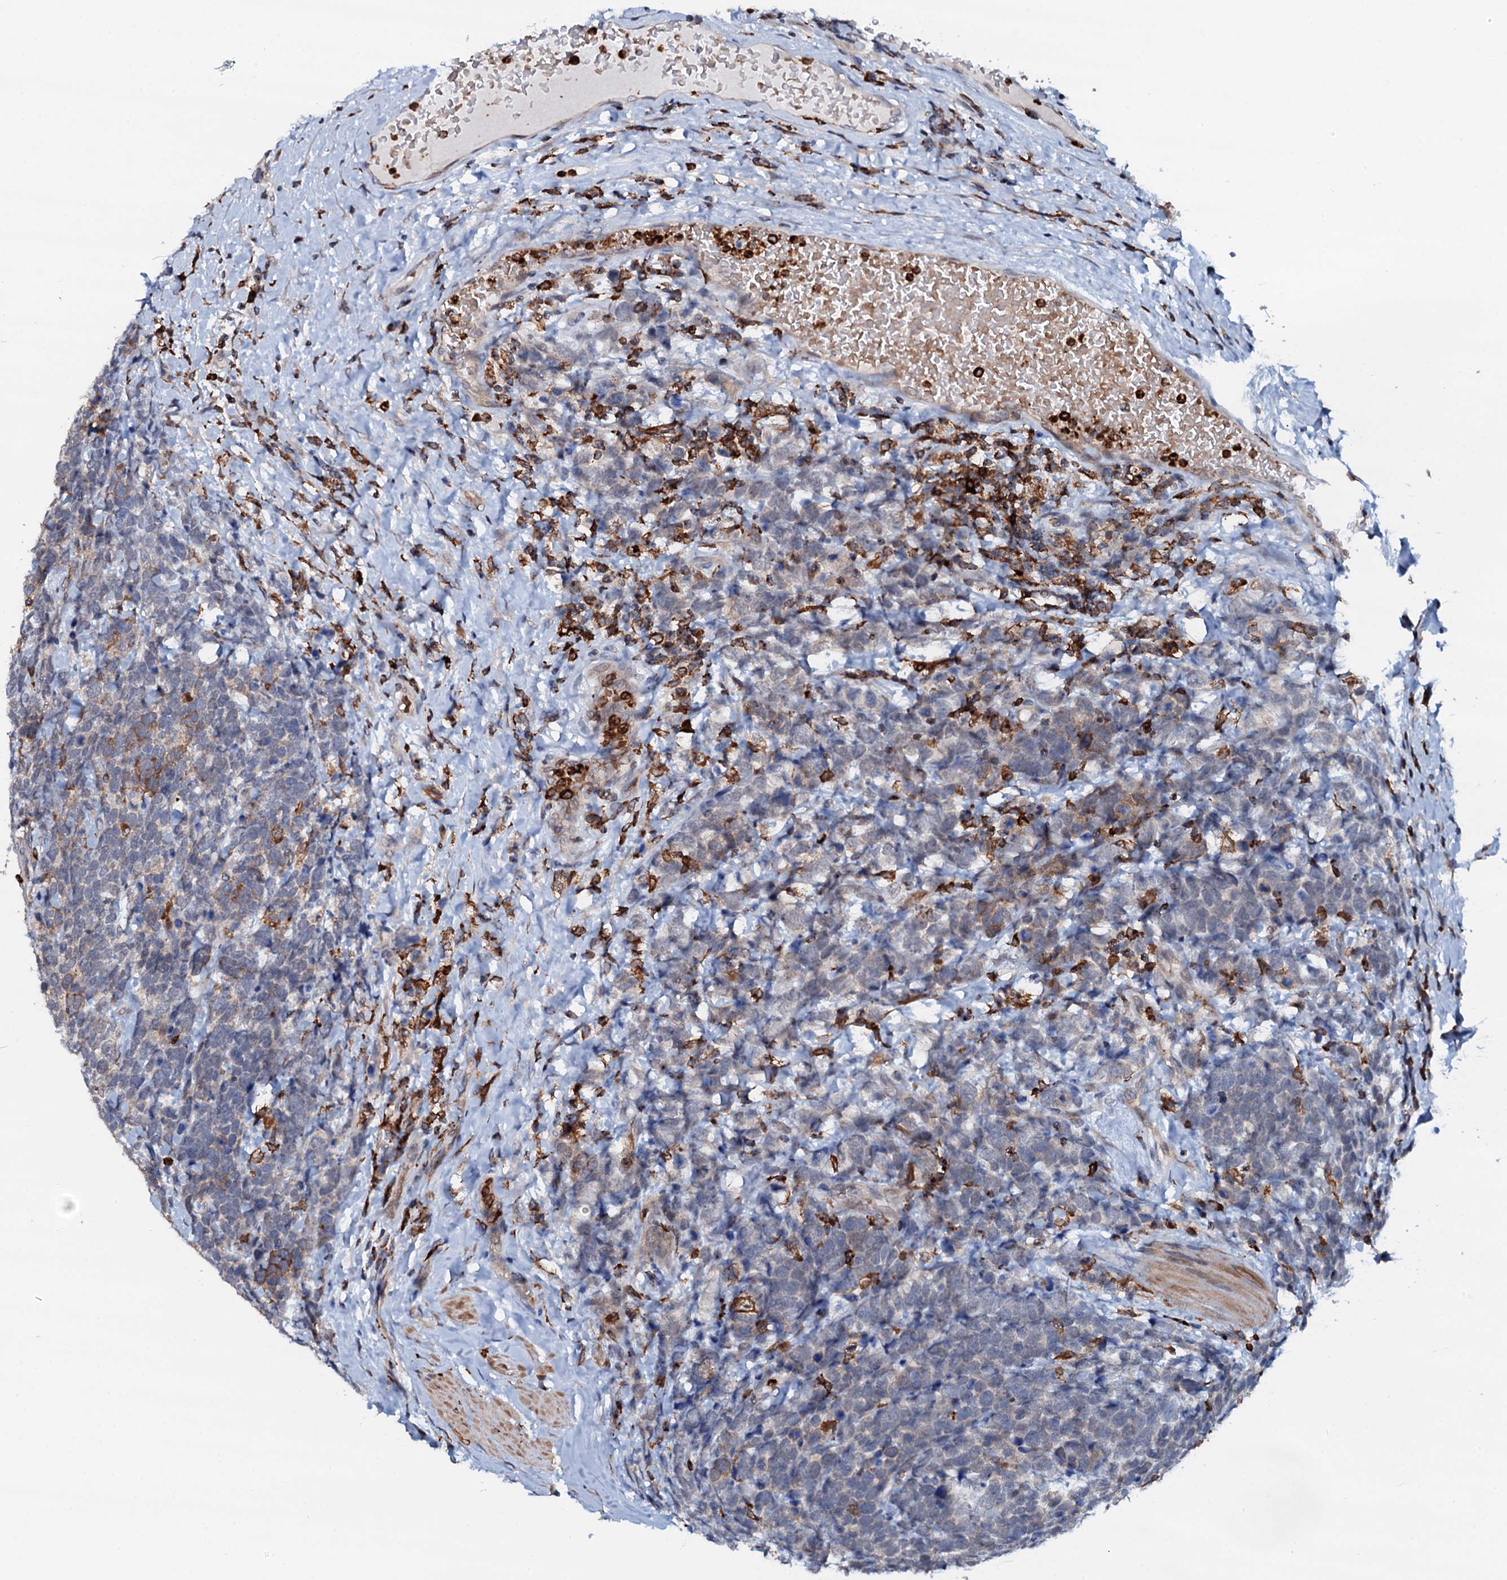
{"staining": {"intensity": "moderate", "quantity": "<25%", "location": "cytoplasmic/membranous"}, "tissue": "urothelial cancer", "cell_type": "Tumor cells", "image_type": "cancer", "snomed": [{"axis": "morphology", "description": "Urothelial carcinoma, High grade"}, {"axis": "topography", "description": "Urinary bladder"}], "caption": "High-power microscopy captured an immunohistochemistry (IHC) histopathology image of urothelial carcinoma (high-grade), revealing moderate cytoplasmic/membranous staining in approximately <25% of tumor cells.", "gene": "VAMP8", "patient": {"sex": "female", "age": 82}}